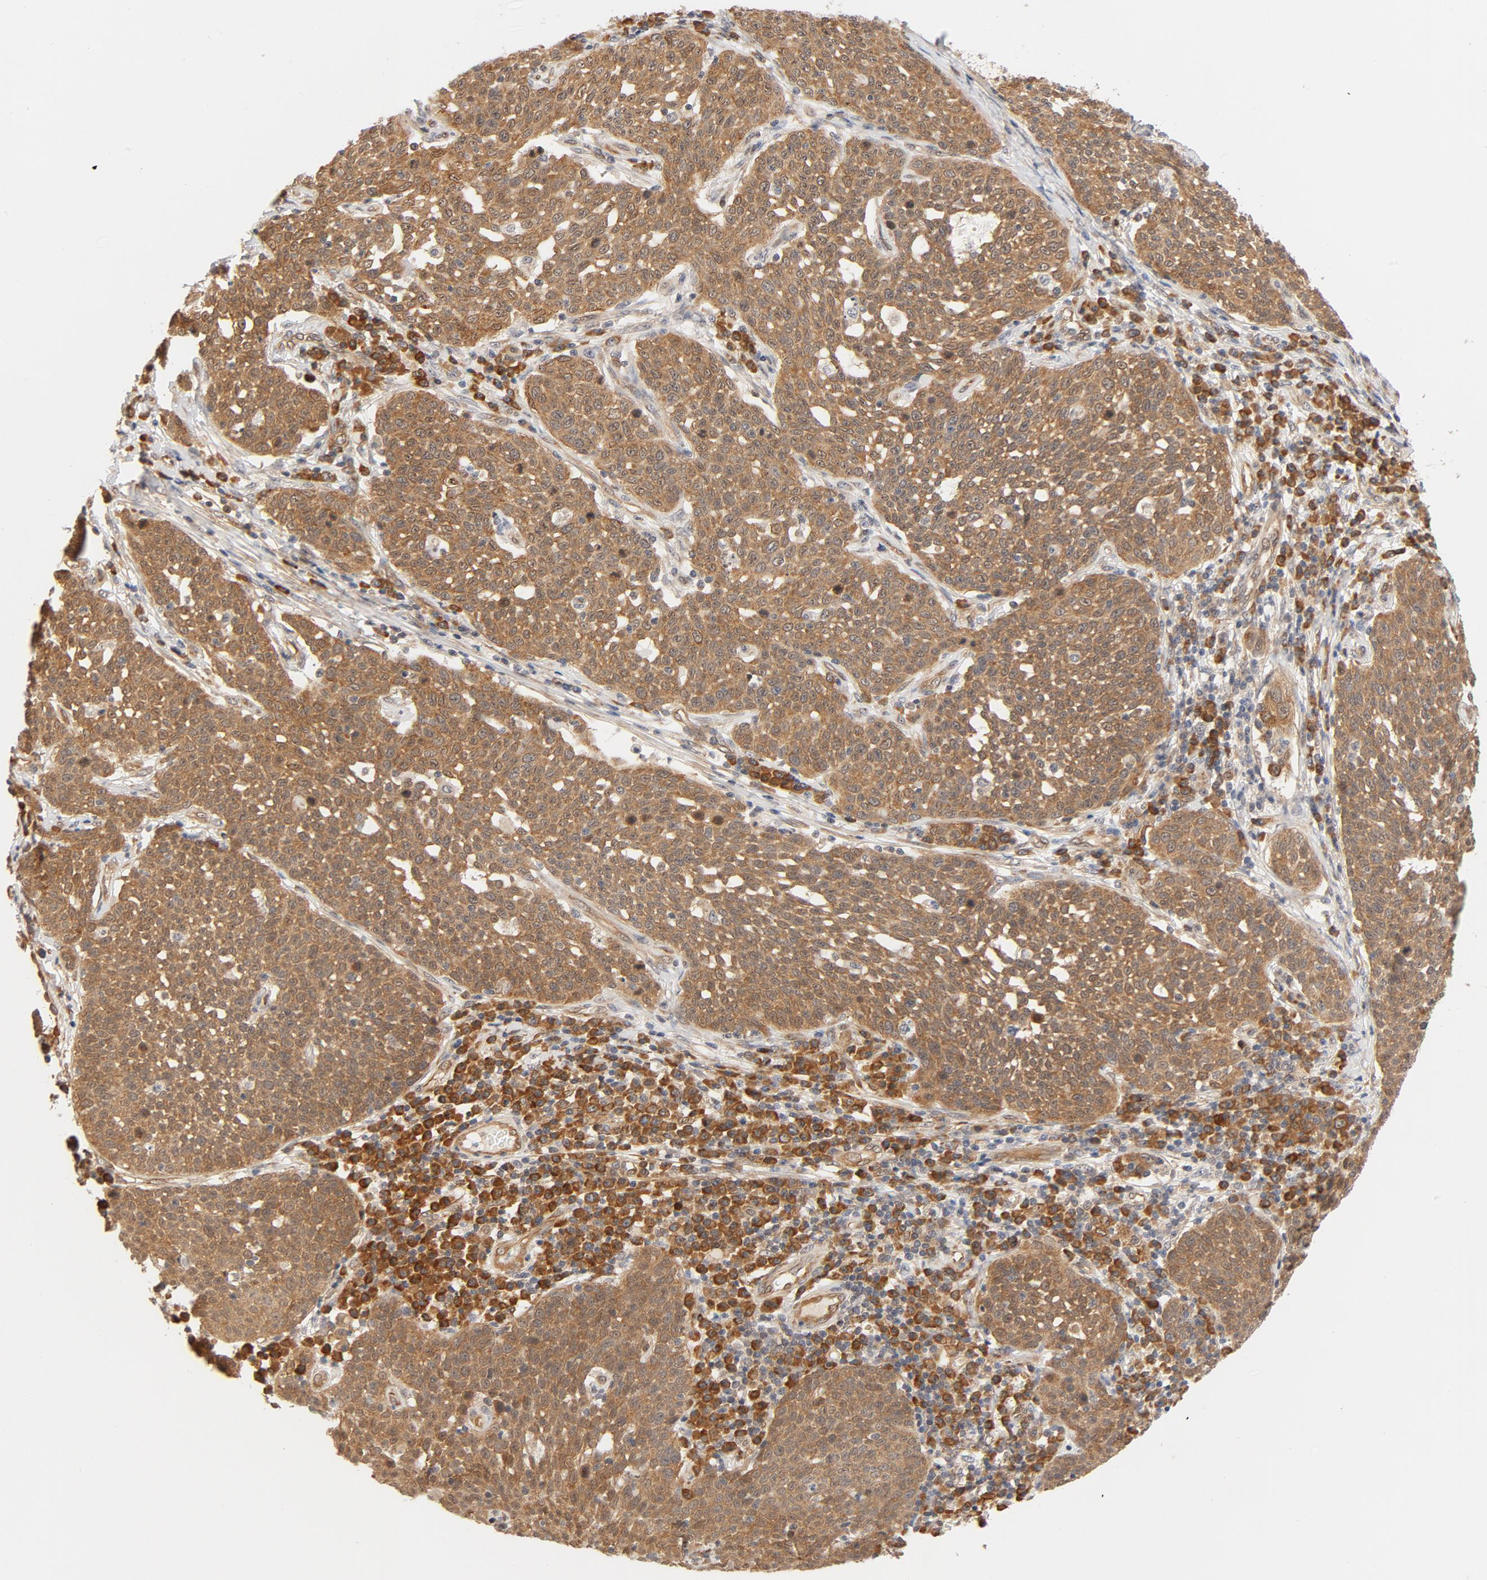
{"staining": {"intensity": "moderate", "quantity": ">75%", "location": "cytoplasmic/membranous"}, "tissue": "cervical cancer", "cell_type": "Tumor cells", "image_type": "cancer", "snomed": [{"axis": "morphology", "description": "Squamous cell carcinoma, NOS"}, {"axis": "topography", "description": "Cervix"}], "caption": "Approximately >75% of tumor cells in human cervical cancer (squamous cell carcinoma) exhibit moderate cytoplasmic/membranous protein positivity as visualized by brown immunohistochemical staining.", "gene": "EIF4E", "patient": {"sex": "female", "age": 34}}